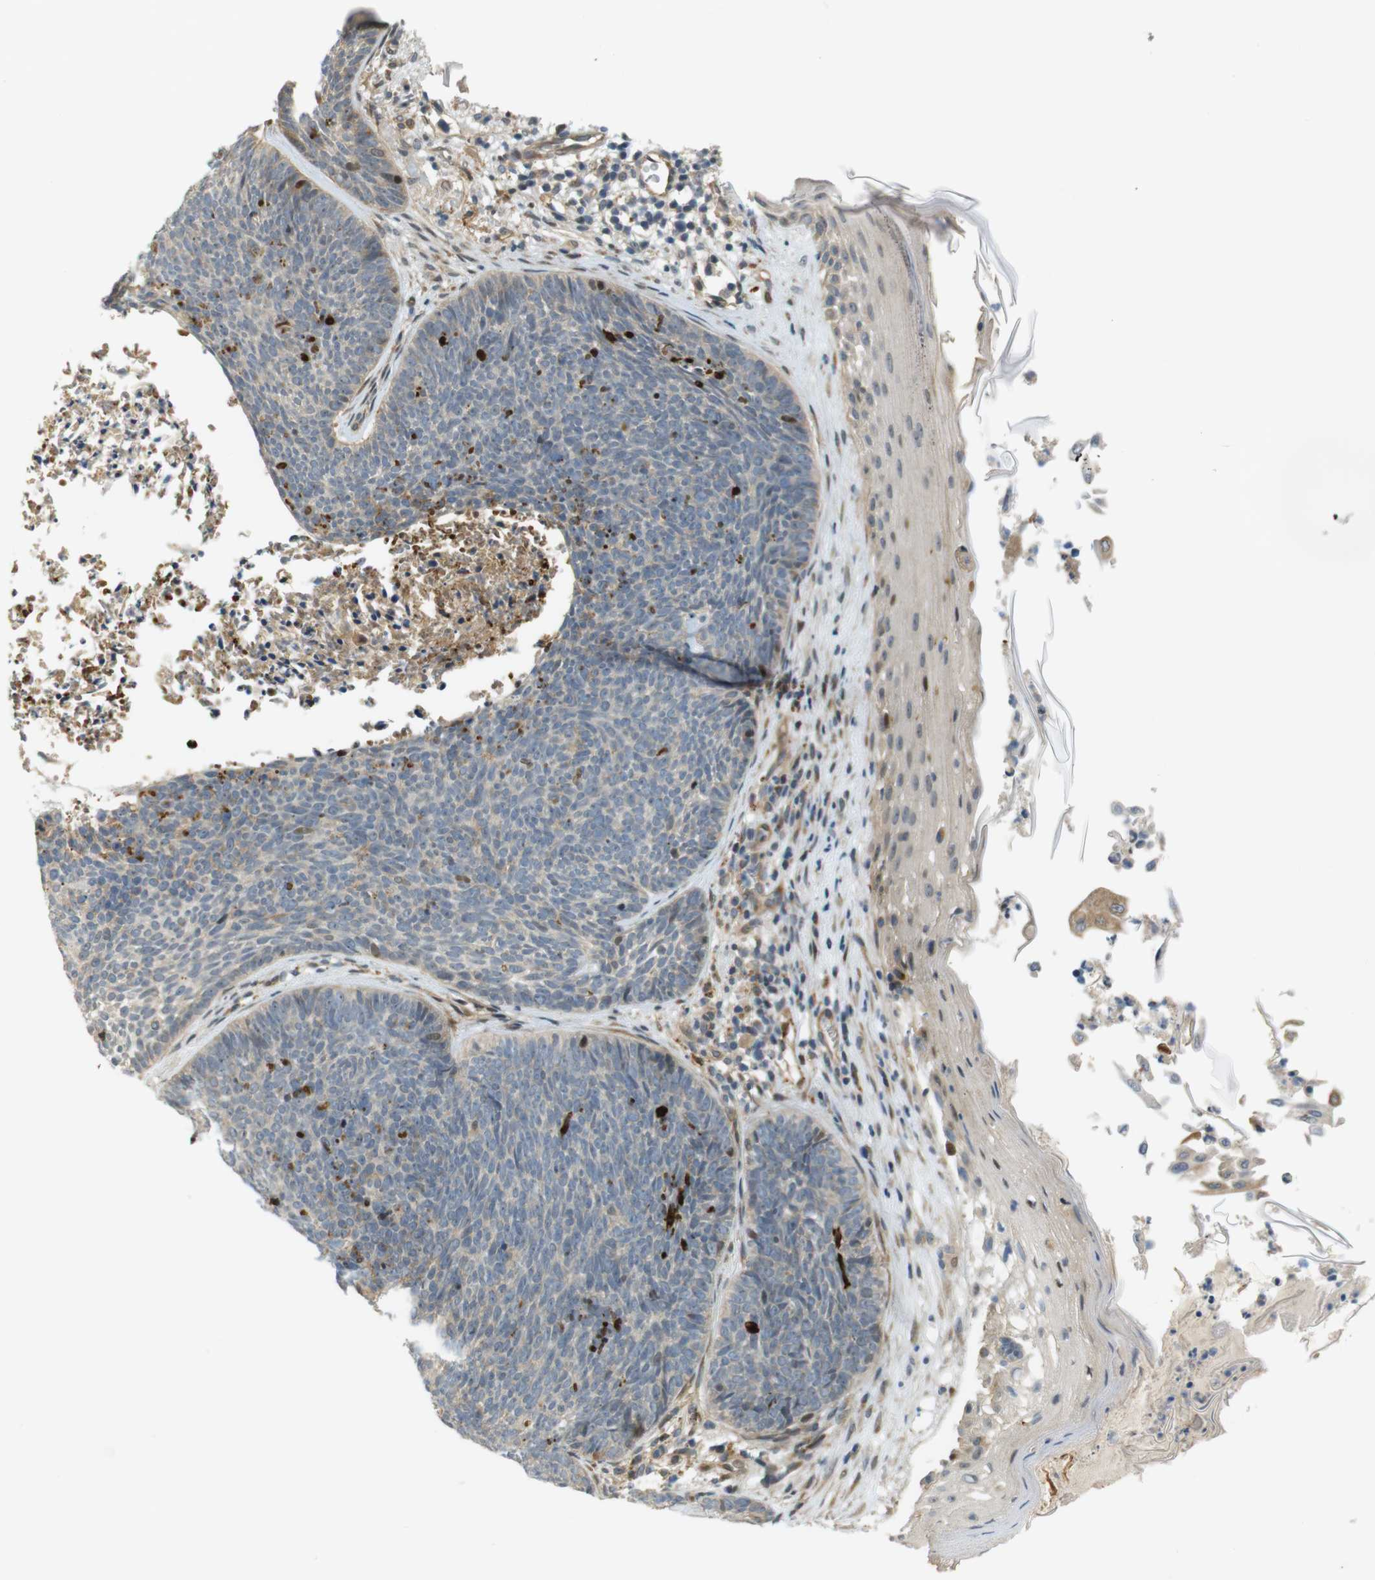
{"staining": {"intensity": "weak", "quantity": "<25%", "location": "cytoplasmic/membranous"}, "tissue": "skin cancer", "cell_type": "Tumor cells", "image_type": "cancer", "snomed": [{"axis": "morphology", "description": "Basal cell carcinoma"}, {"axis": "topography", "description": "Skin"}], "caption": "The image demonstrates no significant expression in tumor cells of skin cancer.", "gene": "TSPAN9", "patient": {"sex": "female", "age": 70}}